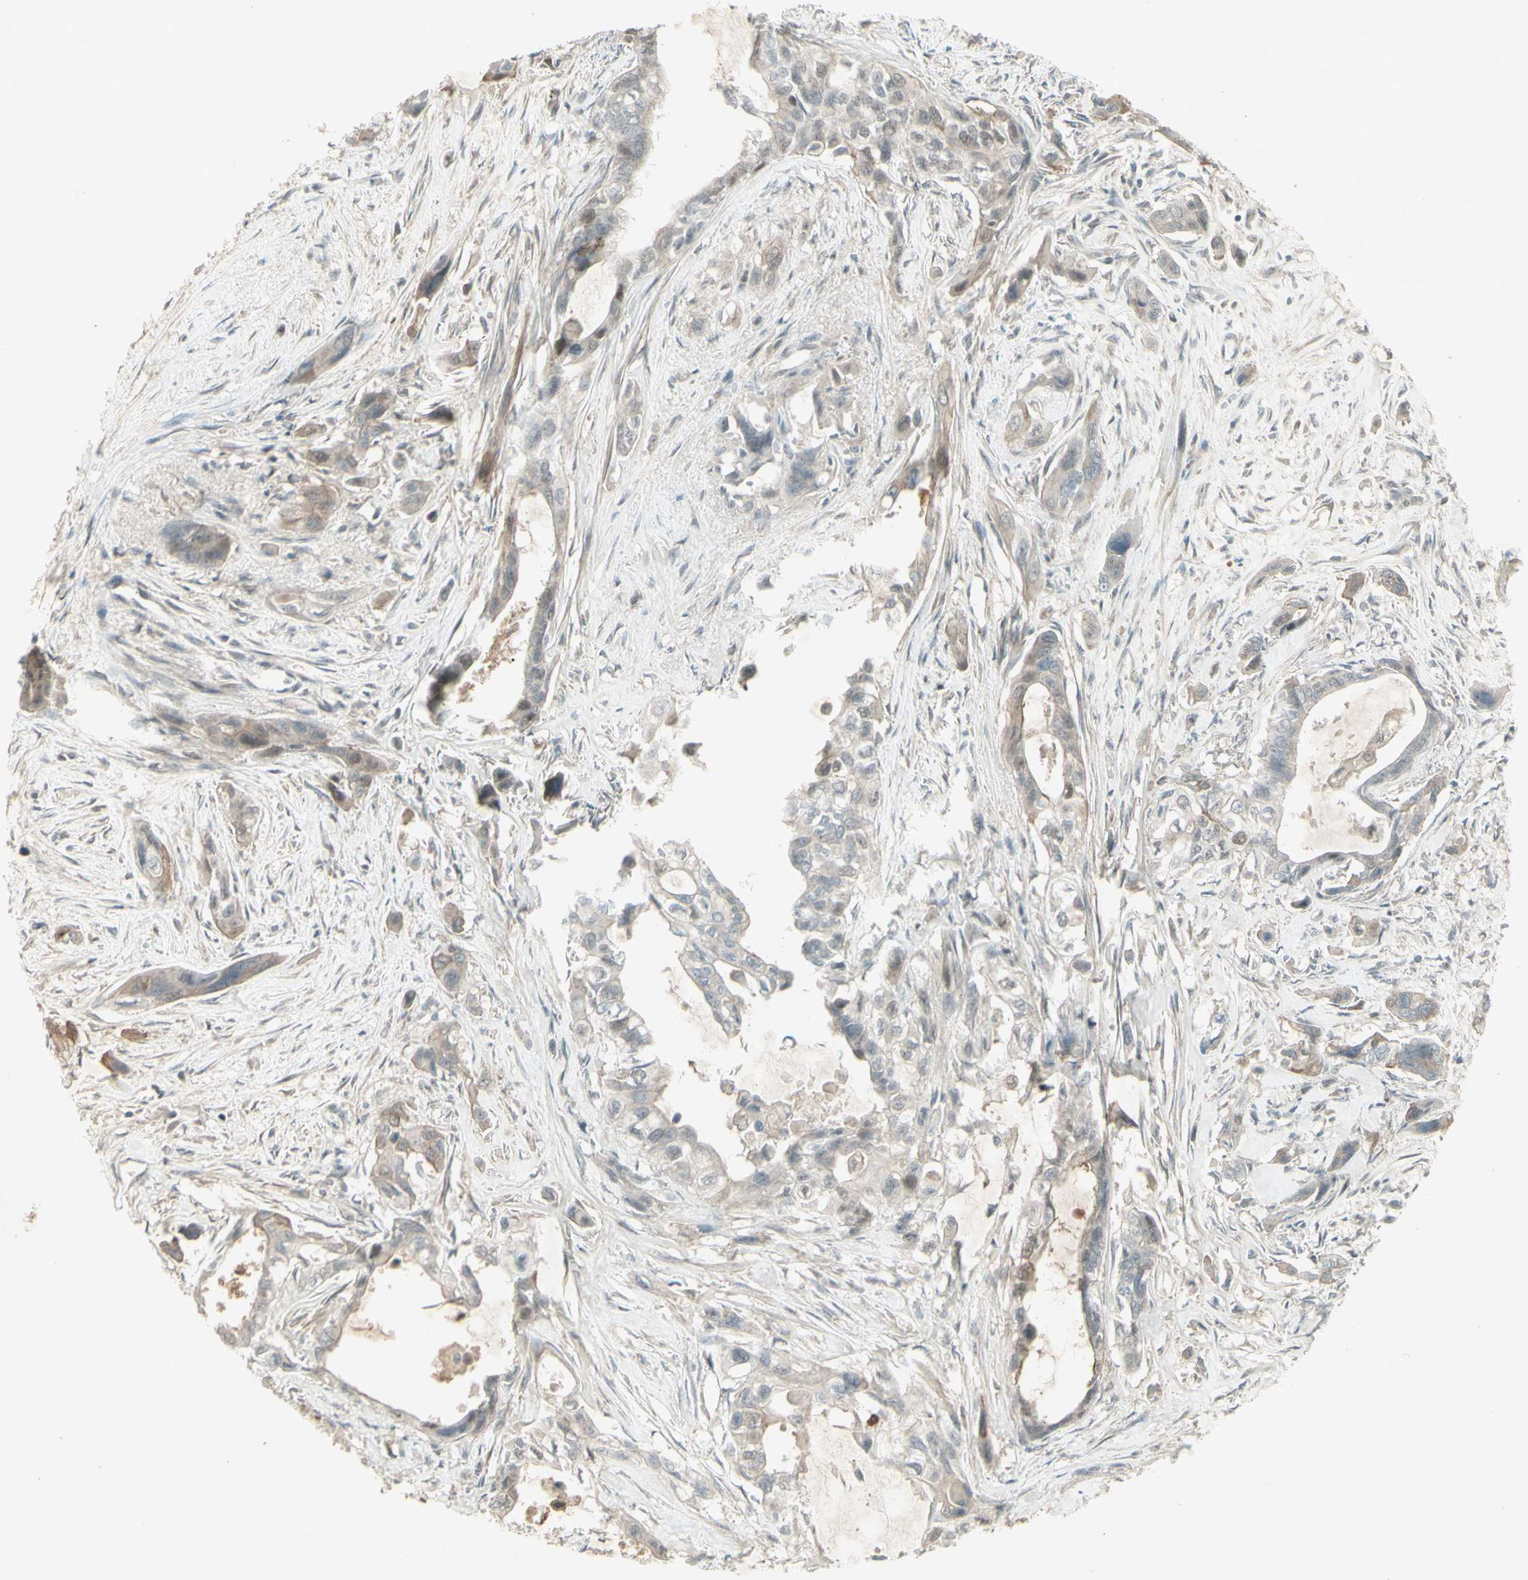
{"staining": {"intensity": "negative", "quantity": "none", "location": "none"}, "tissue": "pancreatic cancer", "cell_type": "Tumor cells", "image_type": "cancer", "snomed": [{"axis": "morphology", "description": "Adenocarcinoma, NOS"}, {"axis": "topography", "description": "Pancreas"}], "caption": "There is no significant positivity in tumor cells of pancreatic adenocarcinoma.", "gene": "MSH6", "patient": {"sex": "male", "age": 73}}